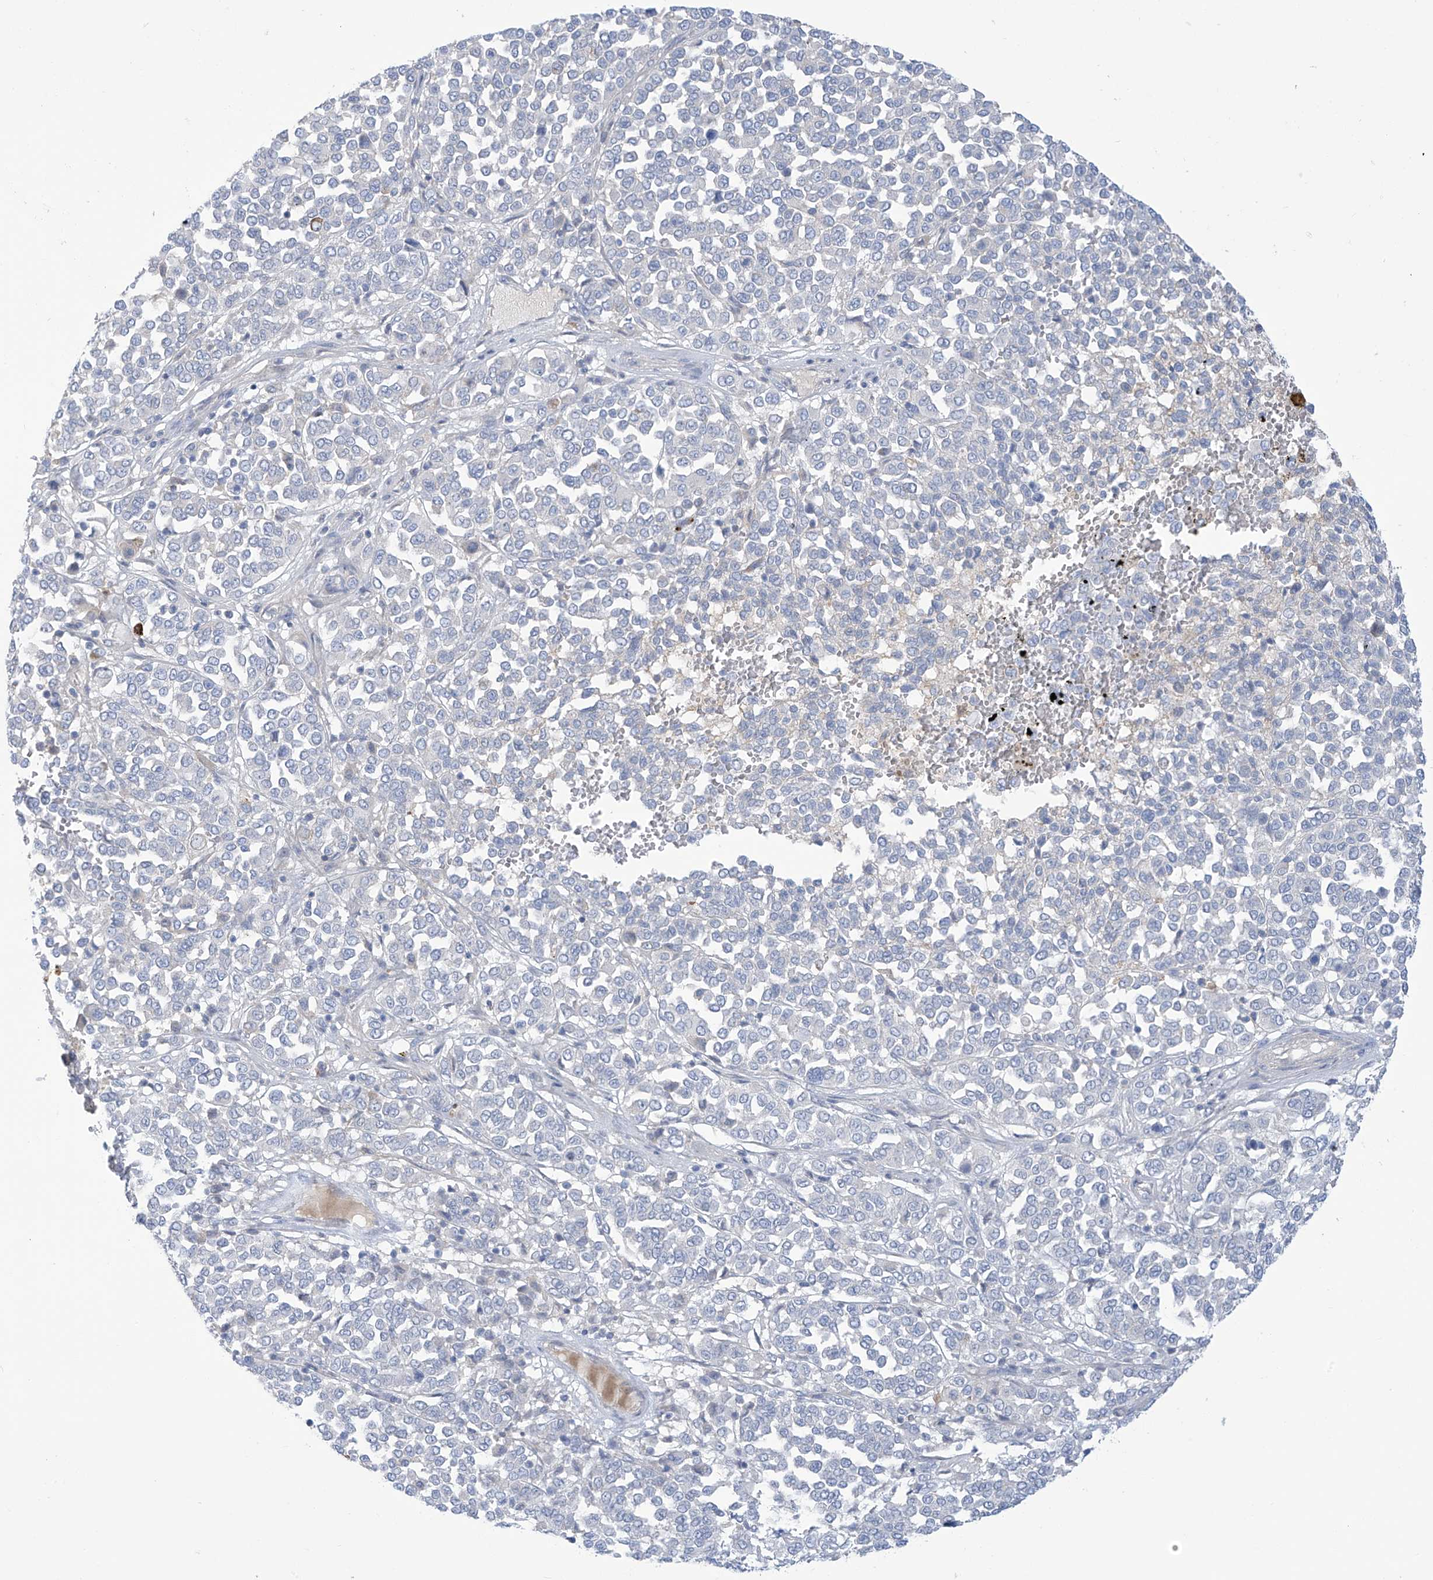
{"staining": {"intensity": "negative", "quantity": "none", "location": "none"}, "tissue": "melanoma", "cell_type": "Tumor cells", "image_type": "cancer", "snomed": [{"axis": "morphology", "description": "Malignant melanoma, Metastatic site"}, {"axis": "topography", "description": "Pancreas"}], "caption": "Immunohistochemical staining of human malignant melanoma (metastatic site) demonstrates no significant expression in tumor cells.", "gene": "FABP2", "patient": {"sex": "female", "age": 30}}